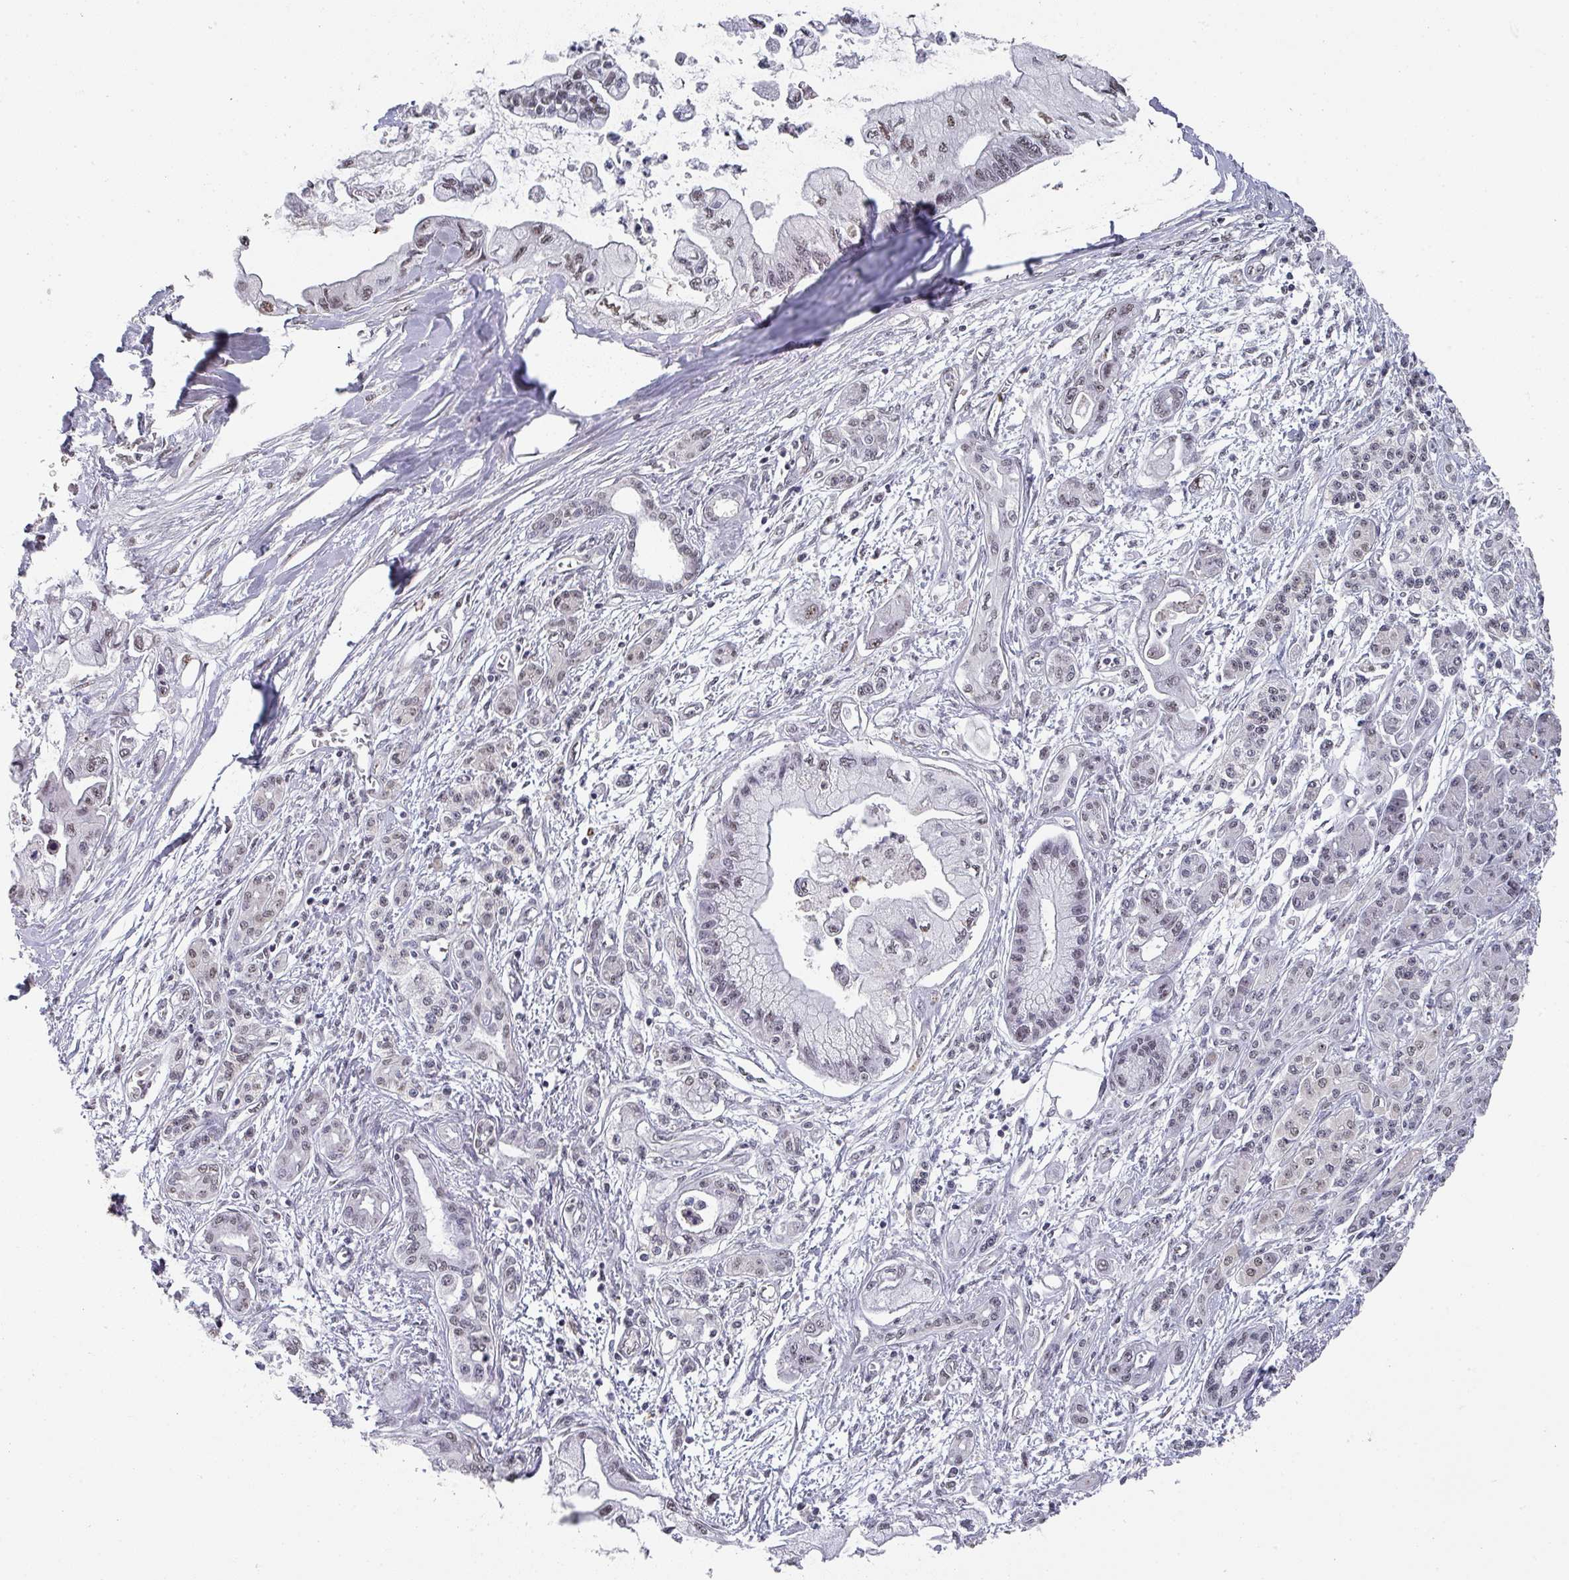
{"staining": {"intensity": "weak", "quantity": "25%-75%", "location": "nuclear"}, "tissue": "pancreatic cancer", "cell_type": "Tumor cells", "image_type": "cancer", "snomed": [{"axis": "morphology", "description": "Adenocarcinoma, NOS"}, {"axis": "topography", "description": "Pancreas"}], "caption": "The micrograph shows immunohistochemical staining of pancreatic cancer. There is weak nuclear expression is present in about 25%-75% of tumor cells.", "gene": "ZNF654", "patient": {"sex": "male", "age": 61}}